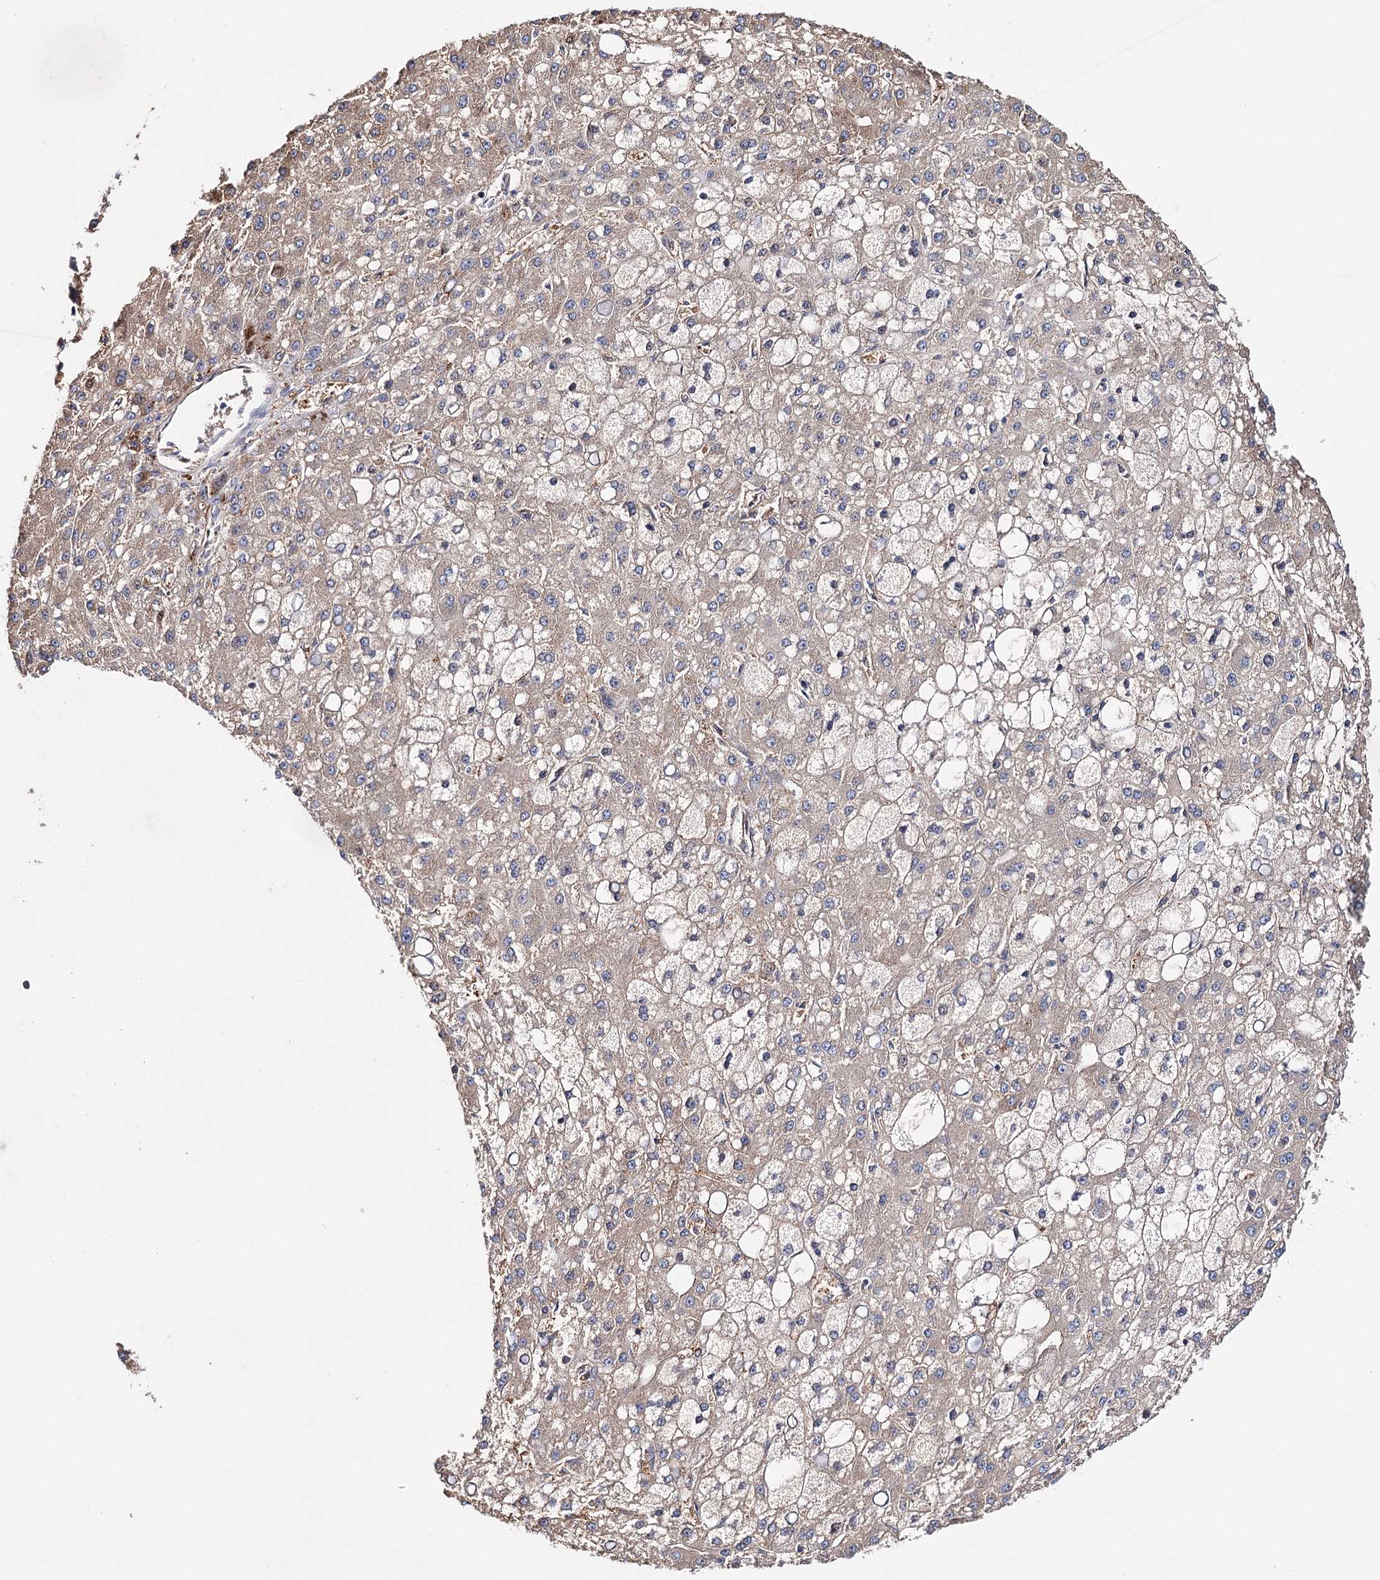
{"staining": {"intensity": "weak", "quantity": ">75%", "location": "cytoplasmic/membranous"}, "tissue": "liver cancer", "cell_type": "Tumor cells", "image_type": "cancer", "snomed": [{"axis": "morphology", "description": "Carcinoma, Hepatocellular, NOS"}, {"axis": "topography", "description": "Liver"}], "caption": "Immunohistochemical staining of hepatocellular carcinoma (liver) shows weak cytoplasmic/membranous protein expression in approximately >75% of tumor cells.", "gene": "CFAP46", "patient": {"sex": "male", "age": 67}}